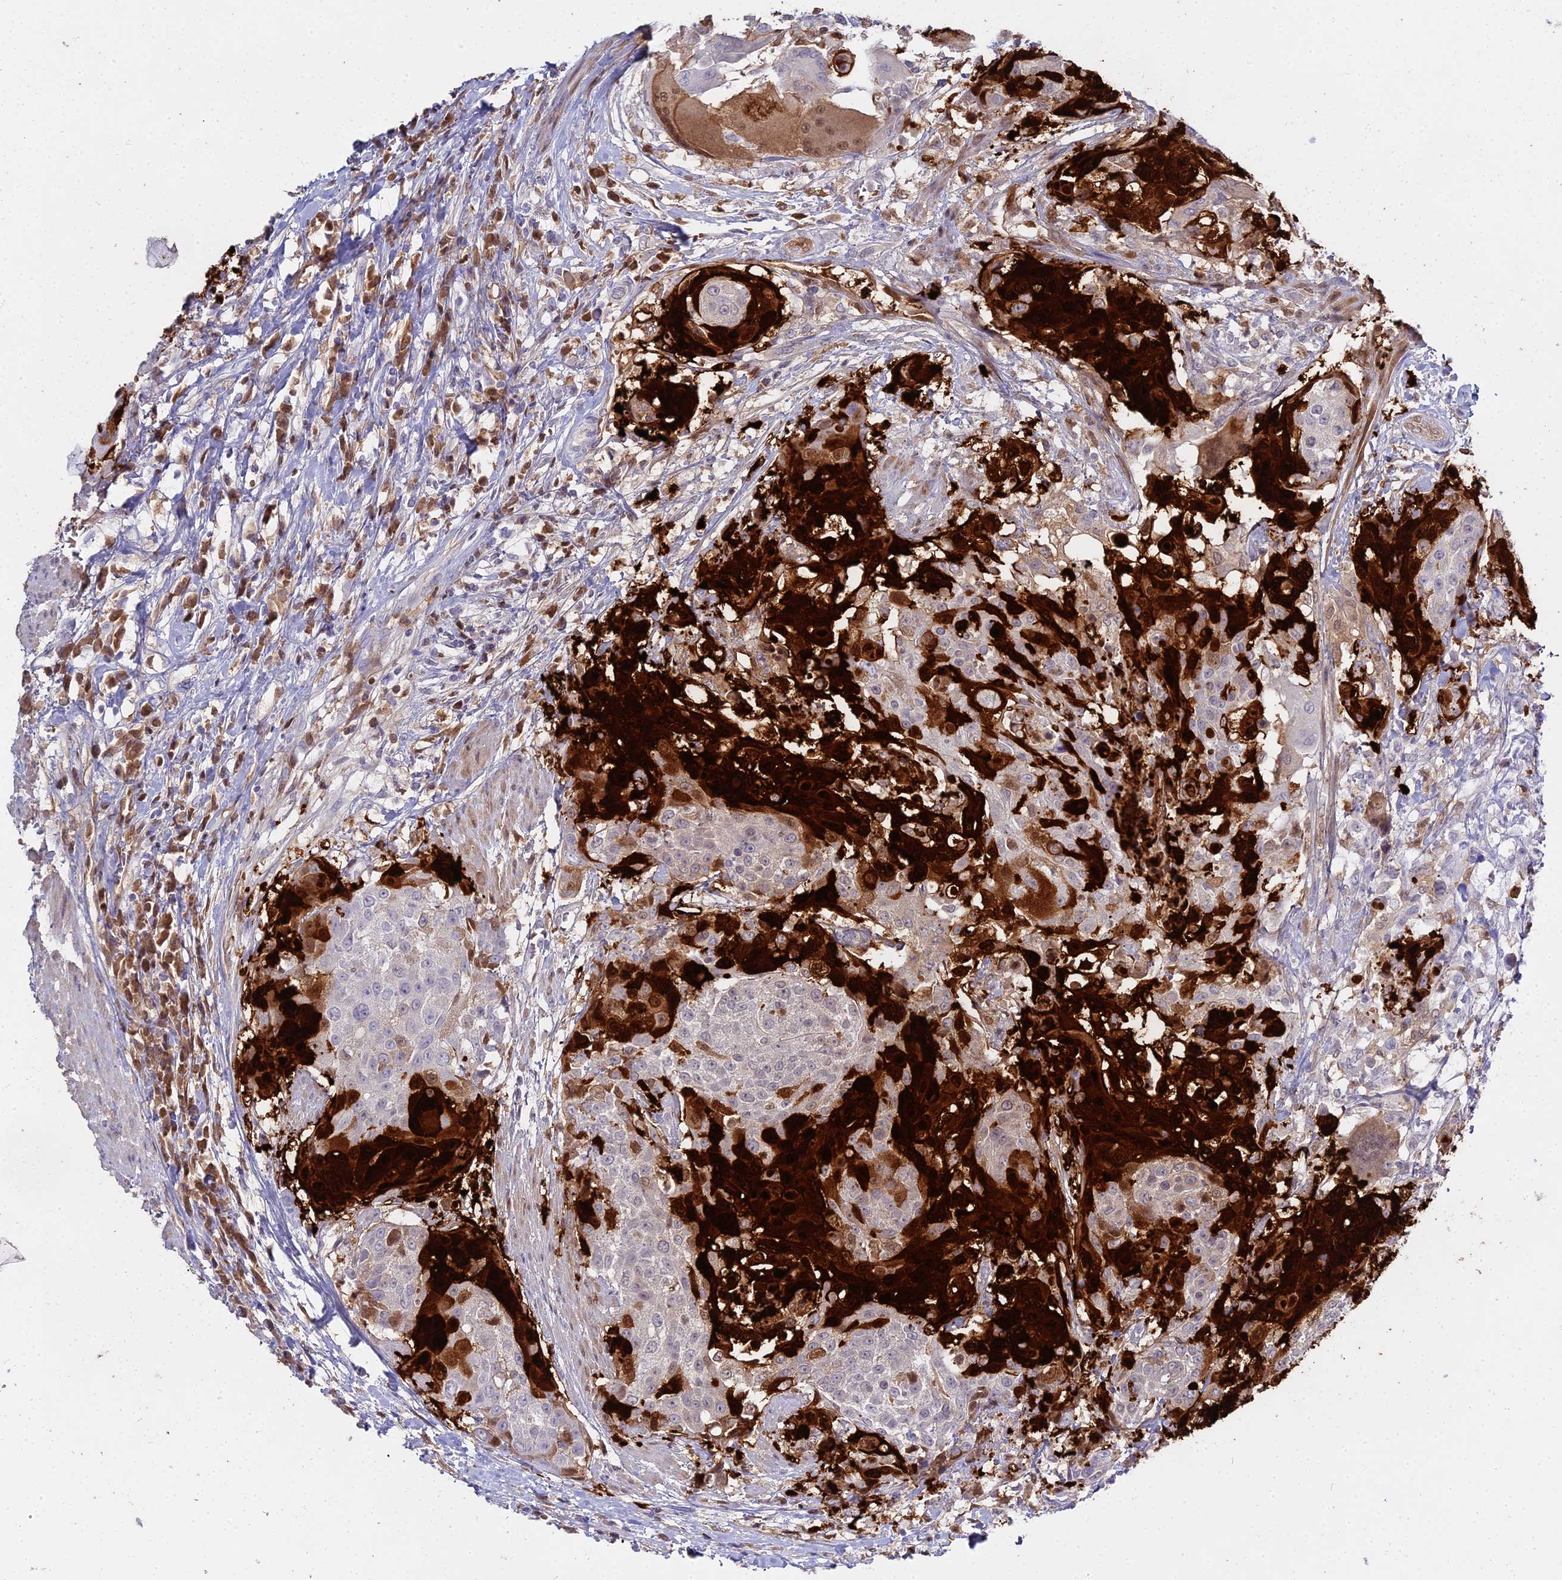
{"staining": {"intensity": "strong", "quantity": "25%-75%", "location": "cytoplasmic/membranous,nuclear"}, "tissue": "urothelial cancer", "cell_type": "Tumor cells", "image_type": "cancer", "snomed": [{"axis": "morphology", "description": "Urothelial carcinoma, High grade"}, {"axis": "topography", "description": "Urinary bladder"}], "caption": "Urothelial cancer was stained to show a protein in brown. There is high levels of strong cytoplasmic/membranous and nuclear expression in approximately 25%-75% of tumor cells.", "gene": "S100A7", "patient": {"sex": "female", "age": 63}}